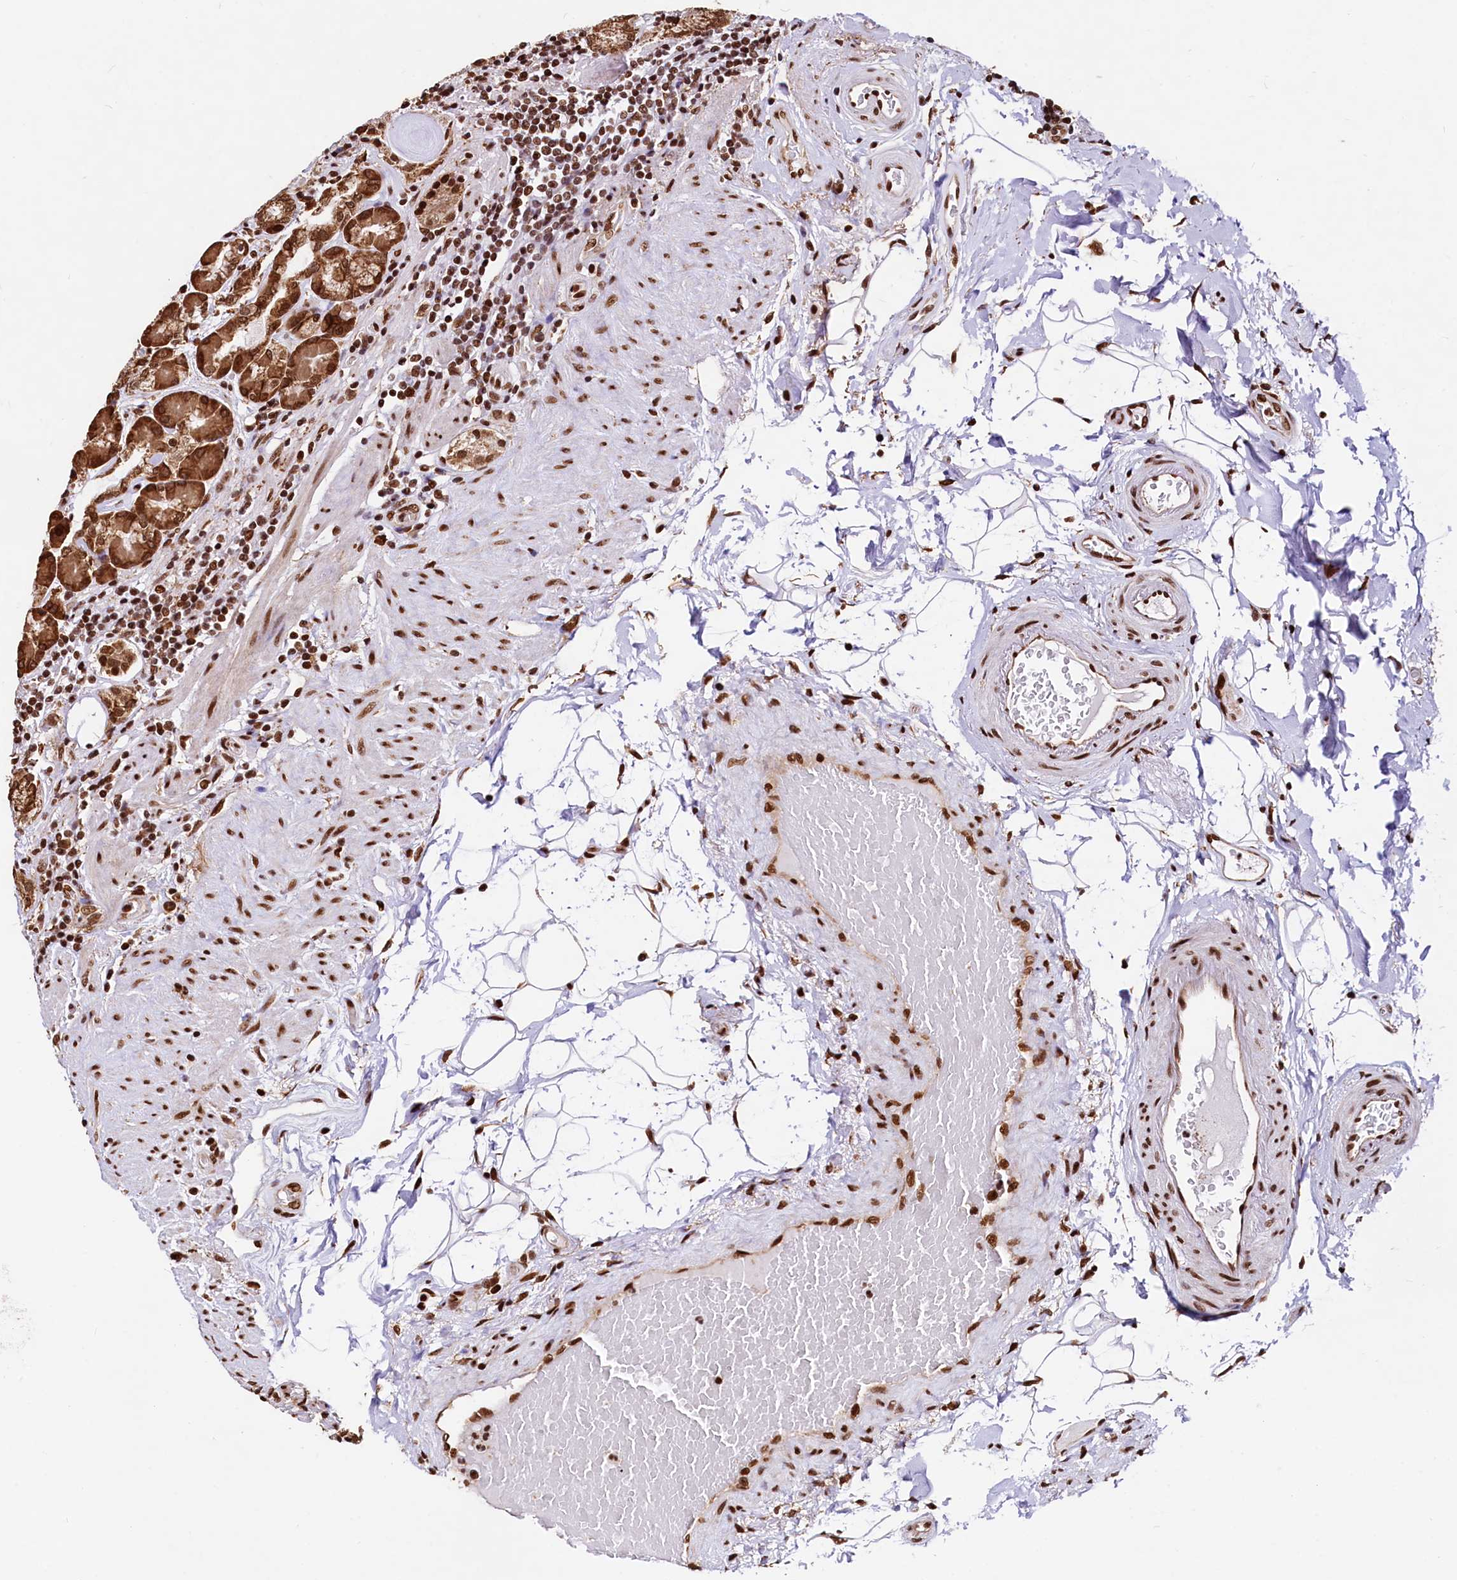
{"staining": {"intensity": "strong", "quantity": ">75%", "location": "cytoplasmic/membranous,nuclear"}, "tissue": "stomach", "cell_type": "Glandular cells", "image_type": "normal", "snomed": [{"axis": "morphology", "description": "Normal tissue, NOS"}, {"axis": "topography", "description": "Stomach, upper"}, {"axis": "topography", "description": "Stomach, lower"}], "caption": "The micrograph shows staining of normal stomach, revealing strong cytoplasmic/membranous,nuclear protein positivity (brown color) within glandular cells.", "gene": "PDS5B", "patient": {"sex": "female", "age": 76}}